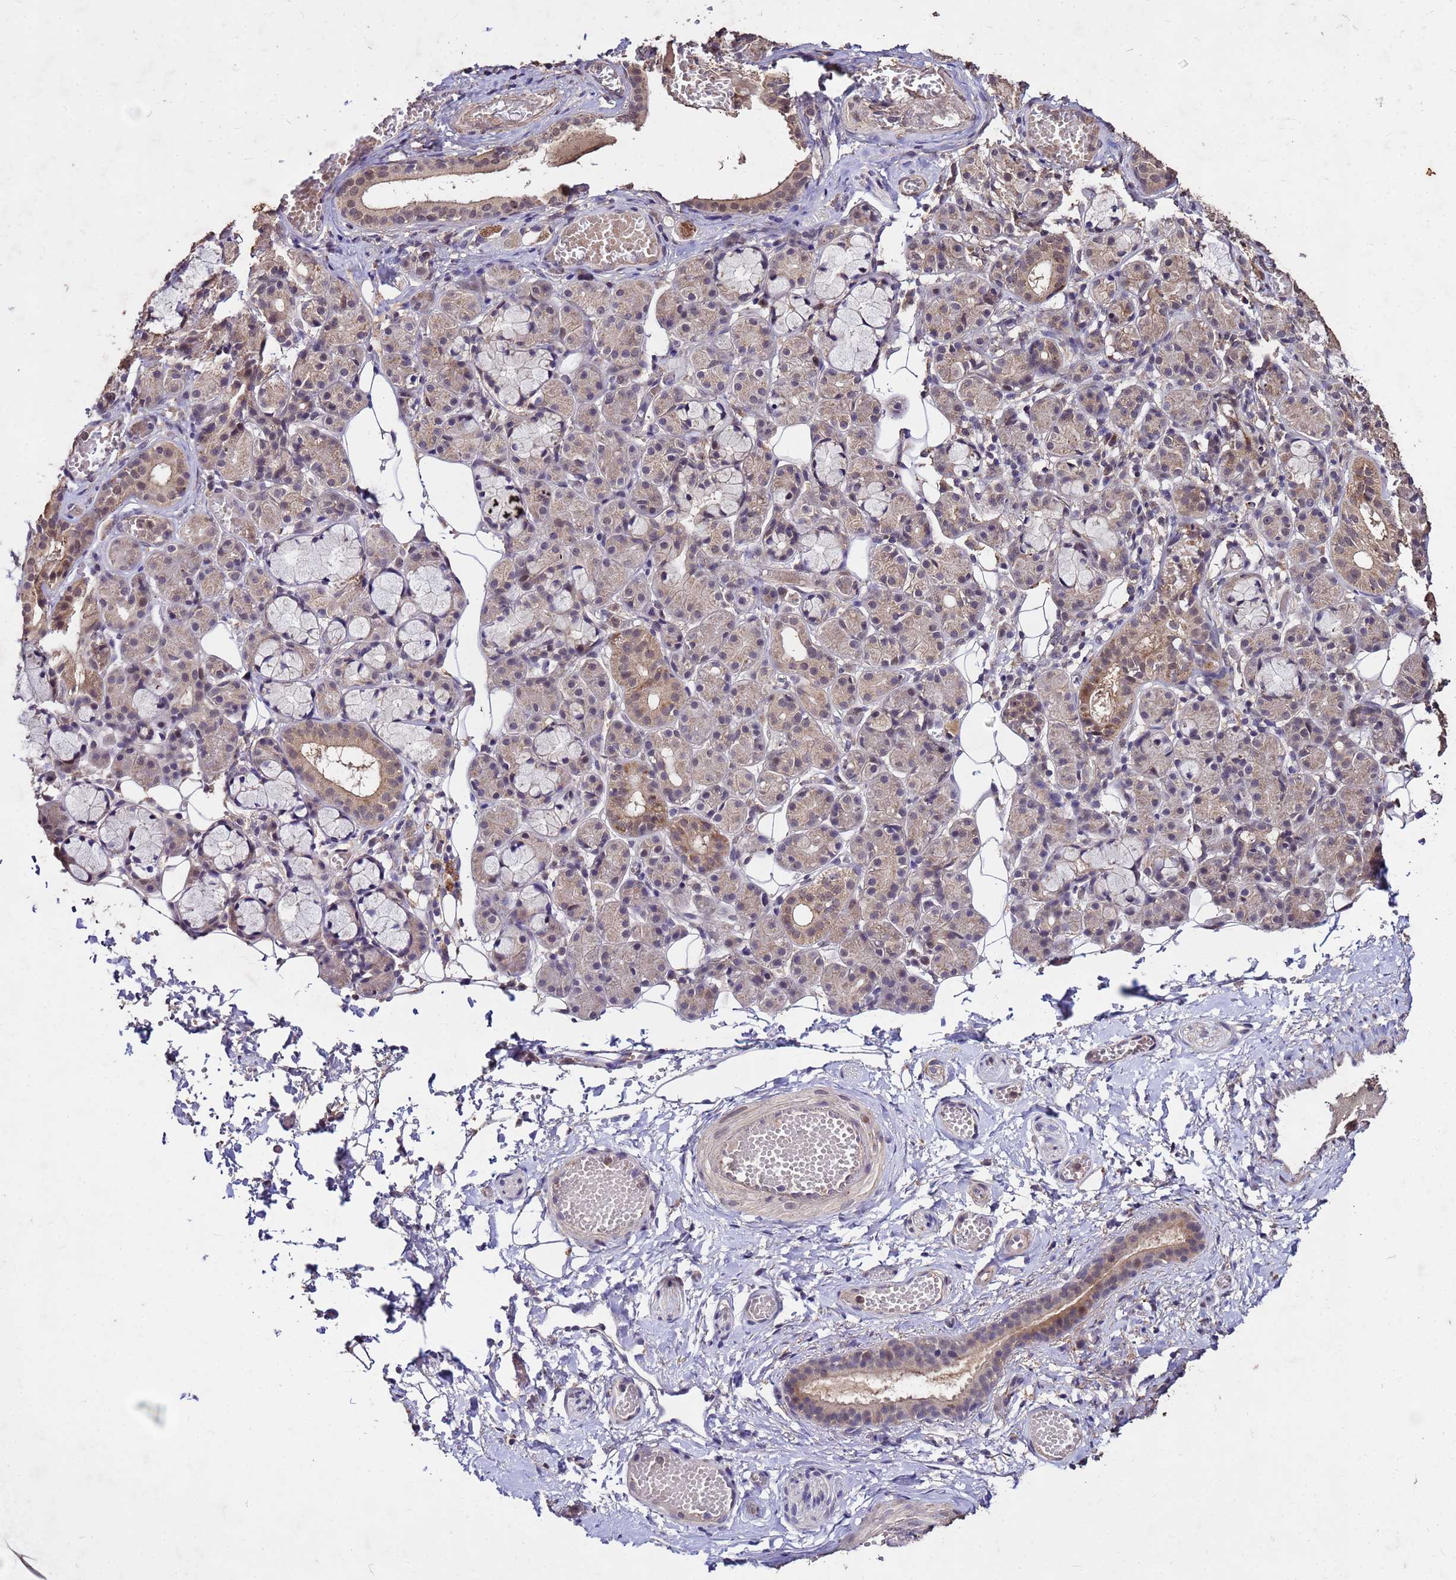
{"staining": {"intensity": "moderate", "quantity": "<25%", "location": "cytoplasmic/membranous"}, "tissue": "salivary gland", "cell_type": "Glandular cells", "image_type": "normal", "snomed": [{"axis": "morphology", "description": "Normal tissue, NOS"}, {"axis": "topography", "description": "Salivary gland"}], "caption": "Immunohistochemistry (IHC) of normal salivary gland exhibits low levels of moderate cytoplasmic/membranous expression in about <25% of glandular cells.", "gene": "TOR4A", "patient": {"sex": "male", "age": 63}}